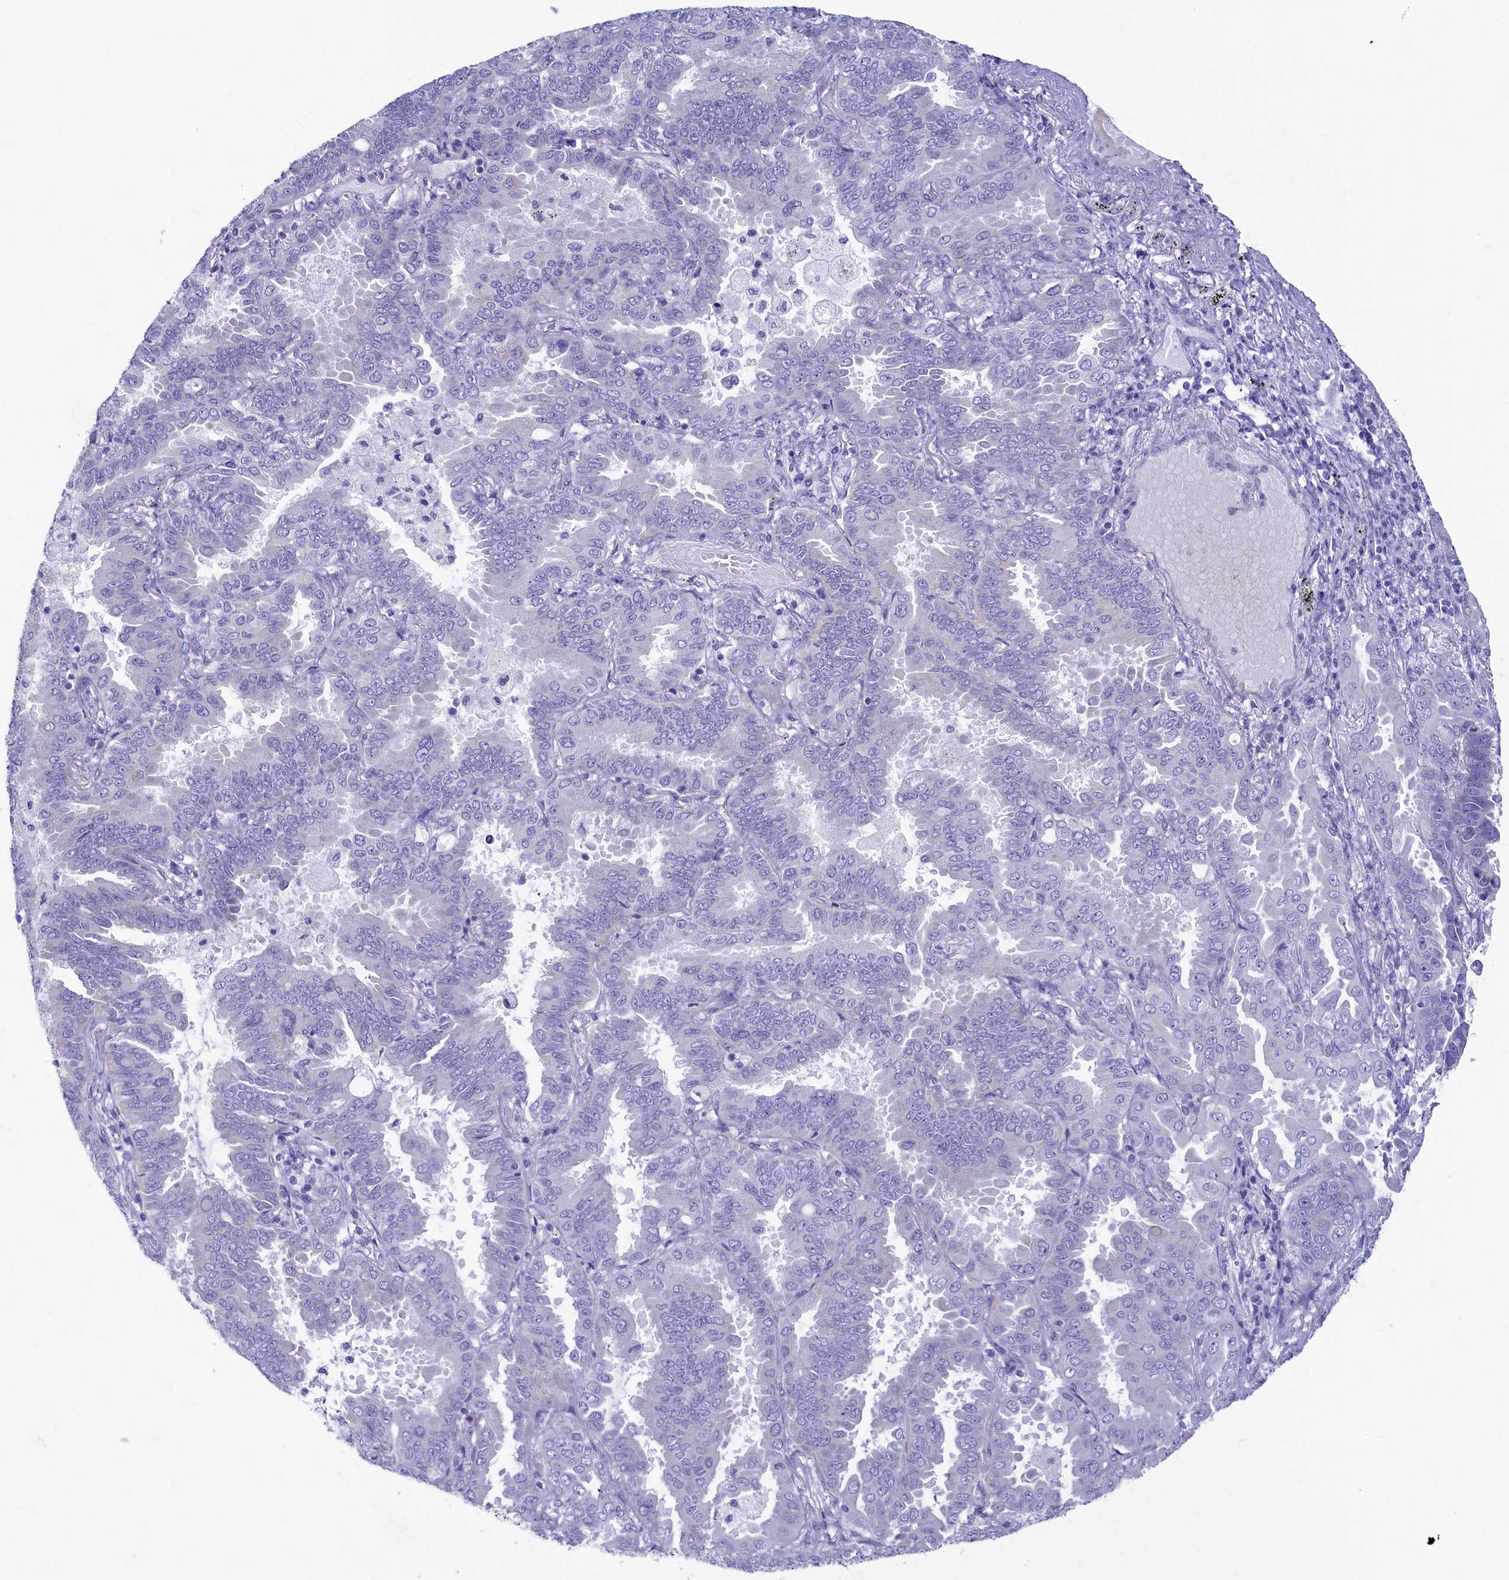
{"staining": {"intensity": "negative", "quantity": "none", "location": "none"}, "tissue": "lung cancer", "cell_type": "Tumor cells", "image_type": "cancer", "snomed": [{"axis": "morphology", "description": "Adenocarcinoma, NOS"}, {"axis": "topography", "description": "Lung"}], "caption": "Lung cancer (adenocarcinoma) stained for a protein using IHC reveals no expression tumor cells.", "gene": "SKA3", "patient": {"sex": "male", "age": 64}}